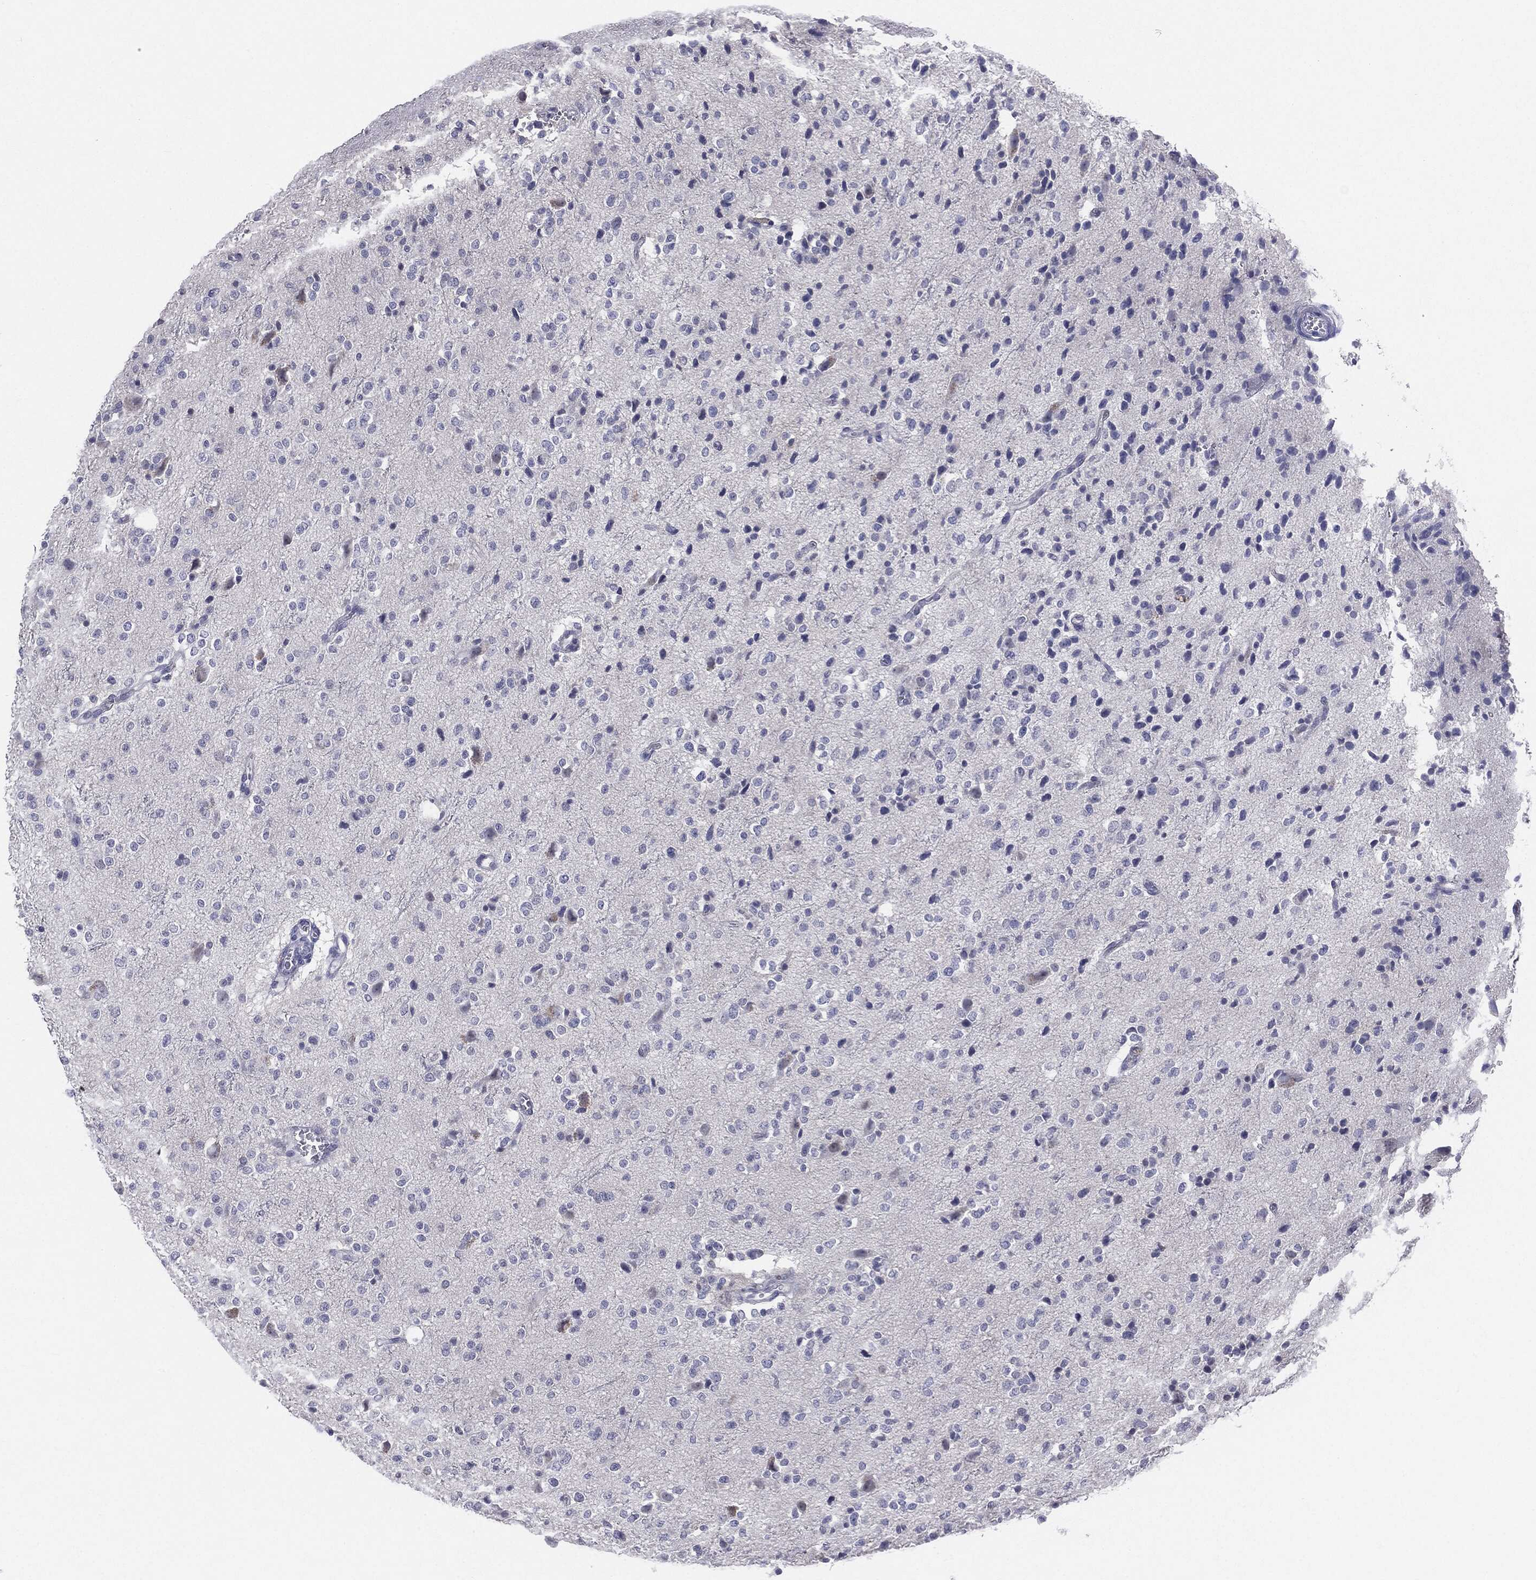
{"staining": {"intensity": "negative", "quantity": "none", "location": "none"}, "tissue": "glioma", "cell_type": "Tumor cells", "image_type": "cancer", "snomed": [{"axis": "morphology", "description": "Glioma, malignant, Low grade"}, {"axis": "topography", "description": "Brain"}], "caption": "Immunohistochemistry (IHC) image of glioma stained for a protein (brown), which demonstrates no expression in tumor cells.", "gene": "SLC5A5", "patient": {"sex": "male", "age": 41}}